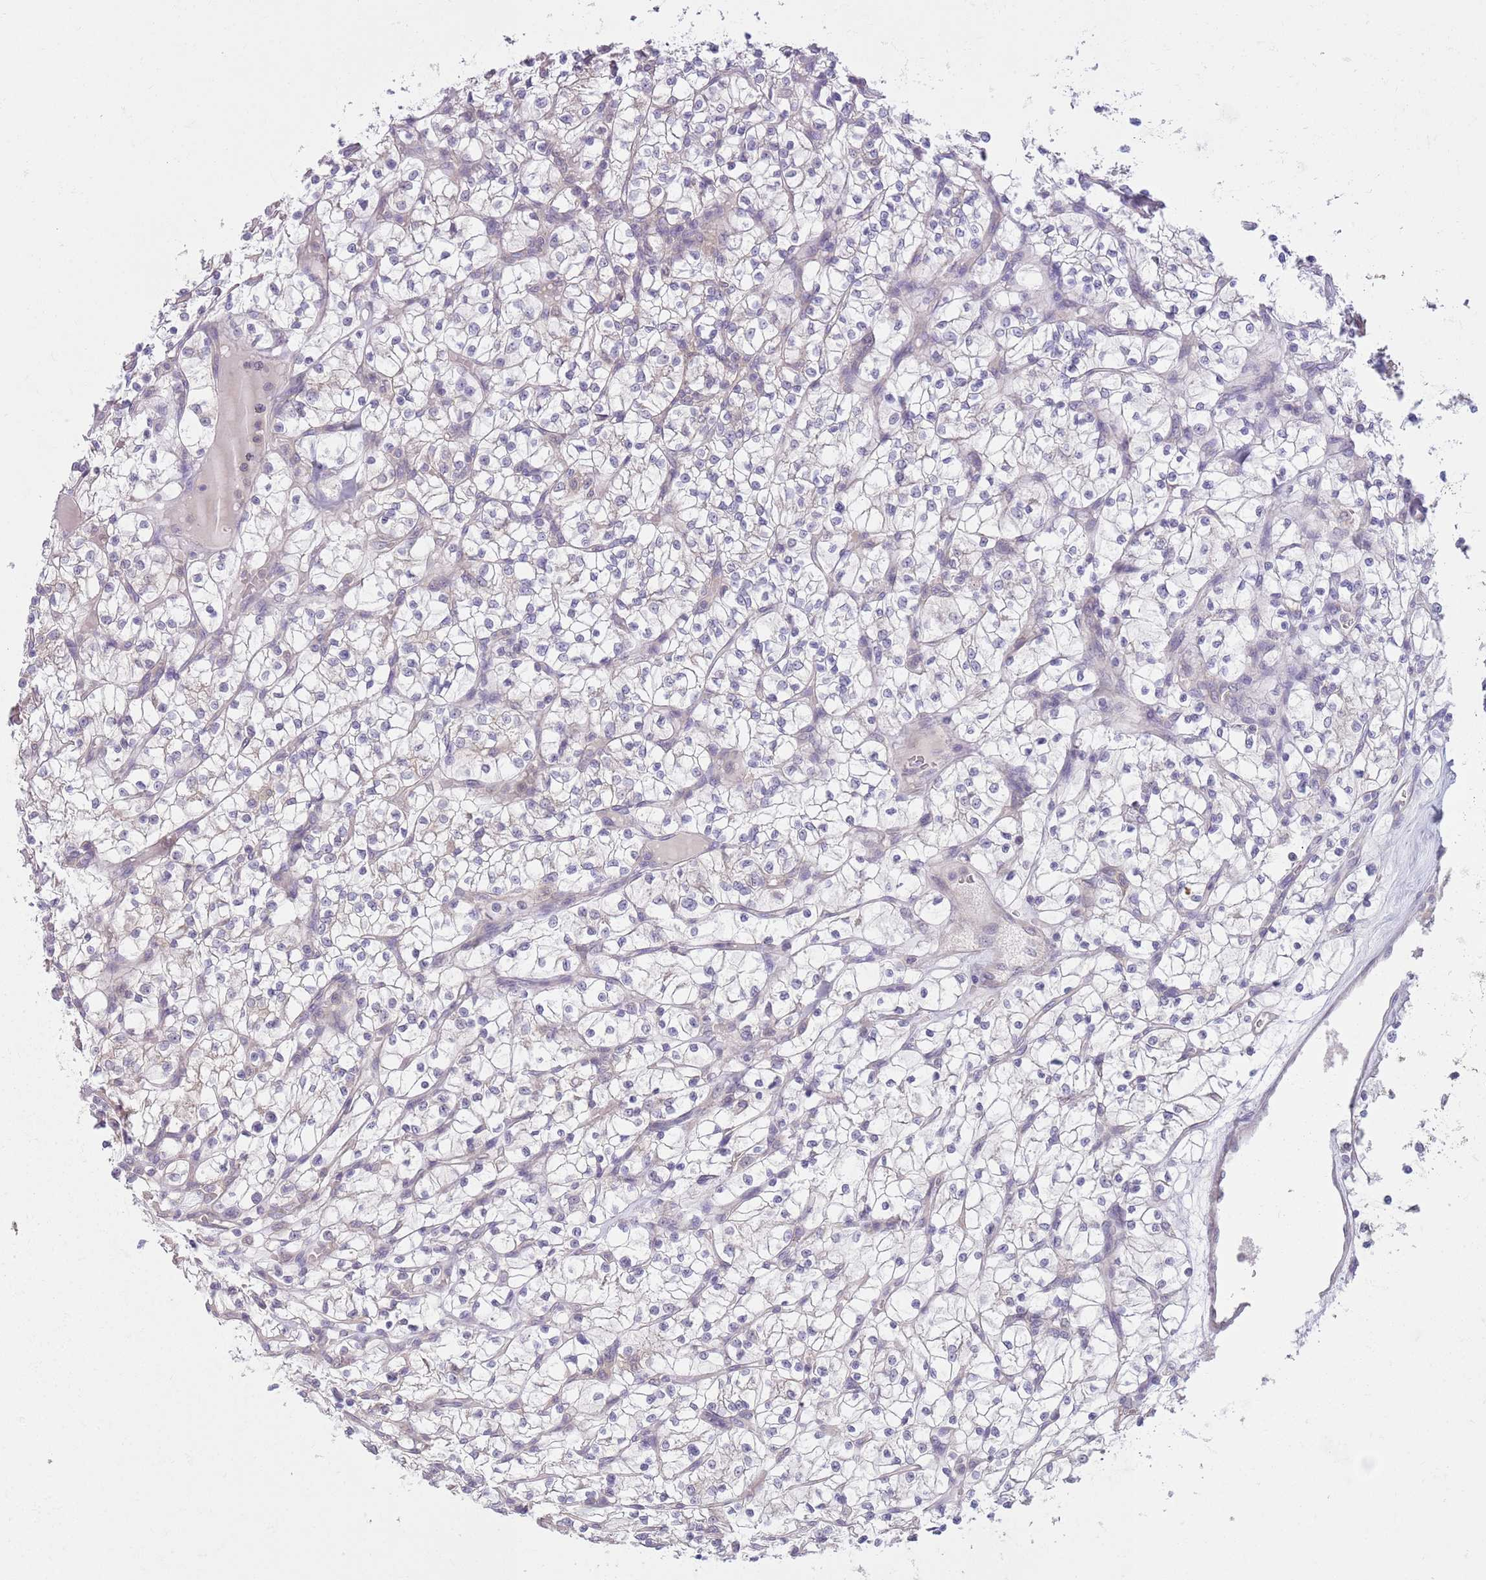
{"staining": {"intensity": "weak", "quantity": "<25%", "location": "cytoplasmic/membranous"}, "tissue": "renal cancer", "cell_type": "Tumor cells", "image_type": "cancer", "snomed": [{"axis": "morphology", "description": "Adenocarcinoma, NOS"}, {"axis": "topography", "description": "Kidney"}], "caption": "There is no significant staining in tumor cells of adenocarcinoma (renal).", "gene": "COPE", "patient": {"sex": "female", "age": 64}}